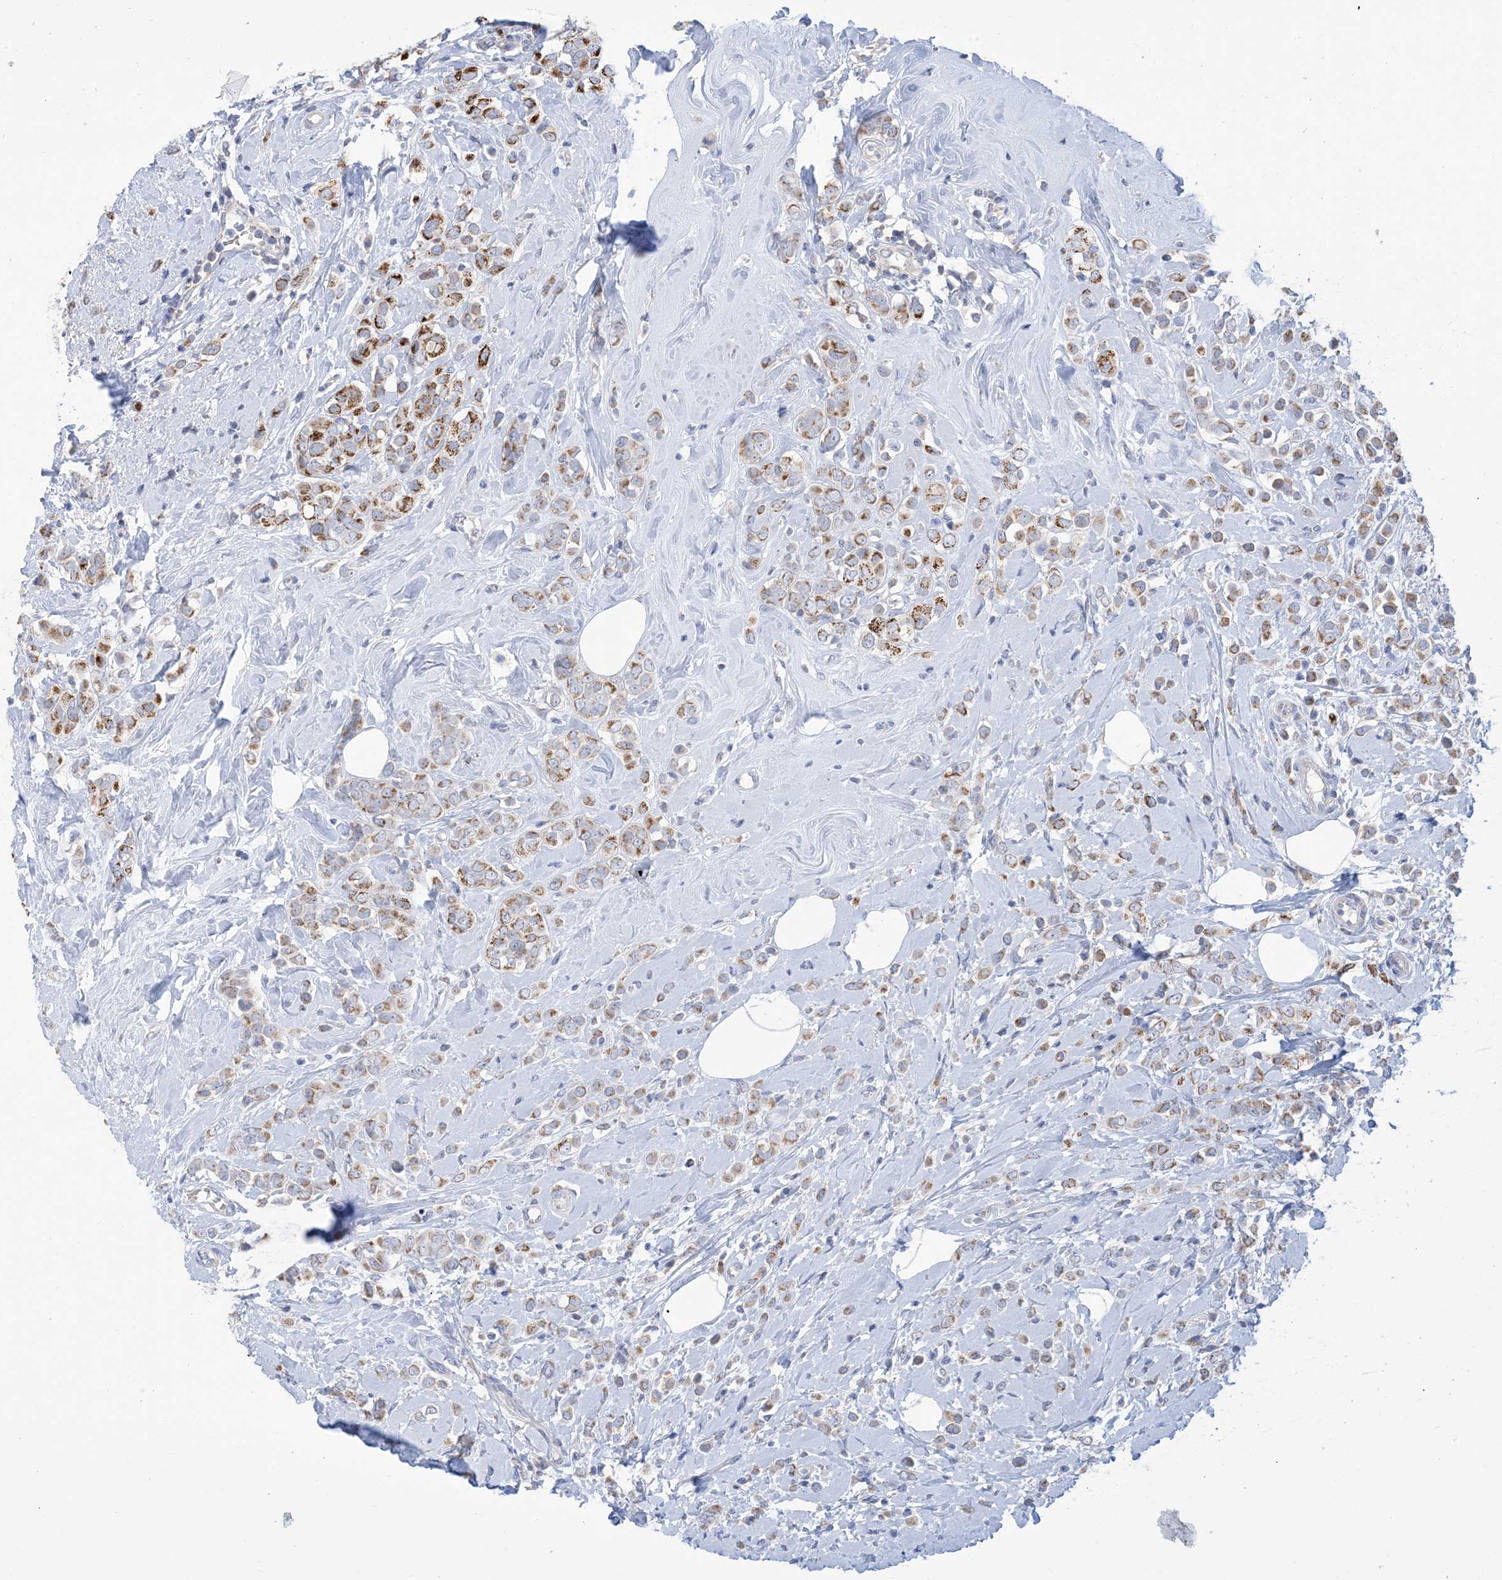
{"staining": {"intensity": "moderate", "quantity": ">75%", "location": "cytoplasmic/membranous"}, "tissue": "breast cancer", "cell_type": "Tumor cells", "image_type": "cancer", "snomed": [{"axis": "morphology", "description": "Lobular carcinoma"}, {"axis": "topography", "description": "Breast"}], "caption": "Immunohistochemical staining of human breast lobular carcinoma exhibits moderate cytoplasmic/membranous protein expression in approximately >75% of tumor cells.", "gene": "CLEC16A", "patient": {"sex": "female", "age": 47}}